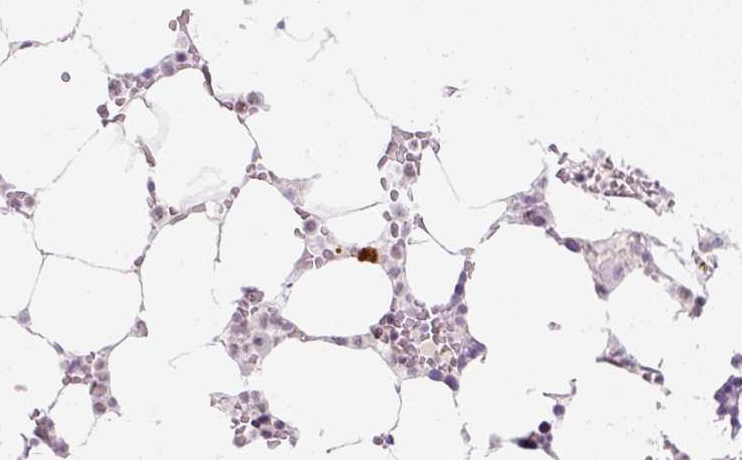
{"staining": {"intensity": "negative", "quantity": "none", "location": "none"}, "tissue": "bone marrow", "cell_type": "Hematopoietic cells", "image_type": "normal", "snomed": [{"axis": "morphology", "description": "Normal tissue, NOS"}, {"axis": "topography", "description": "Bone marrow"}], "caption": "IHC of benign bone marrow reveals no expression in hematopoietic cells.", "gene": "U2AF2", "patient": {"sex": "male", "age": 64}}